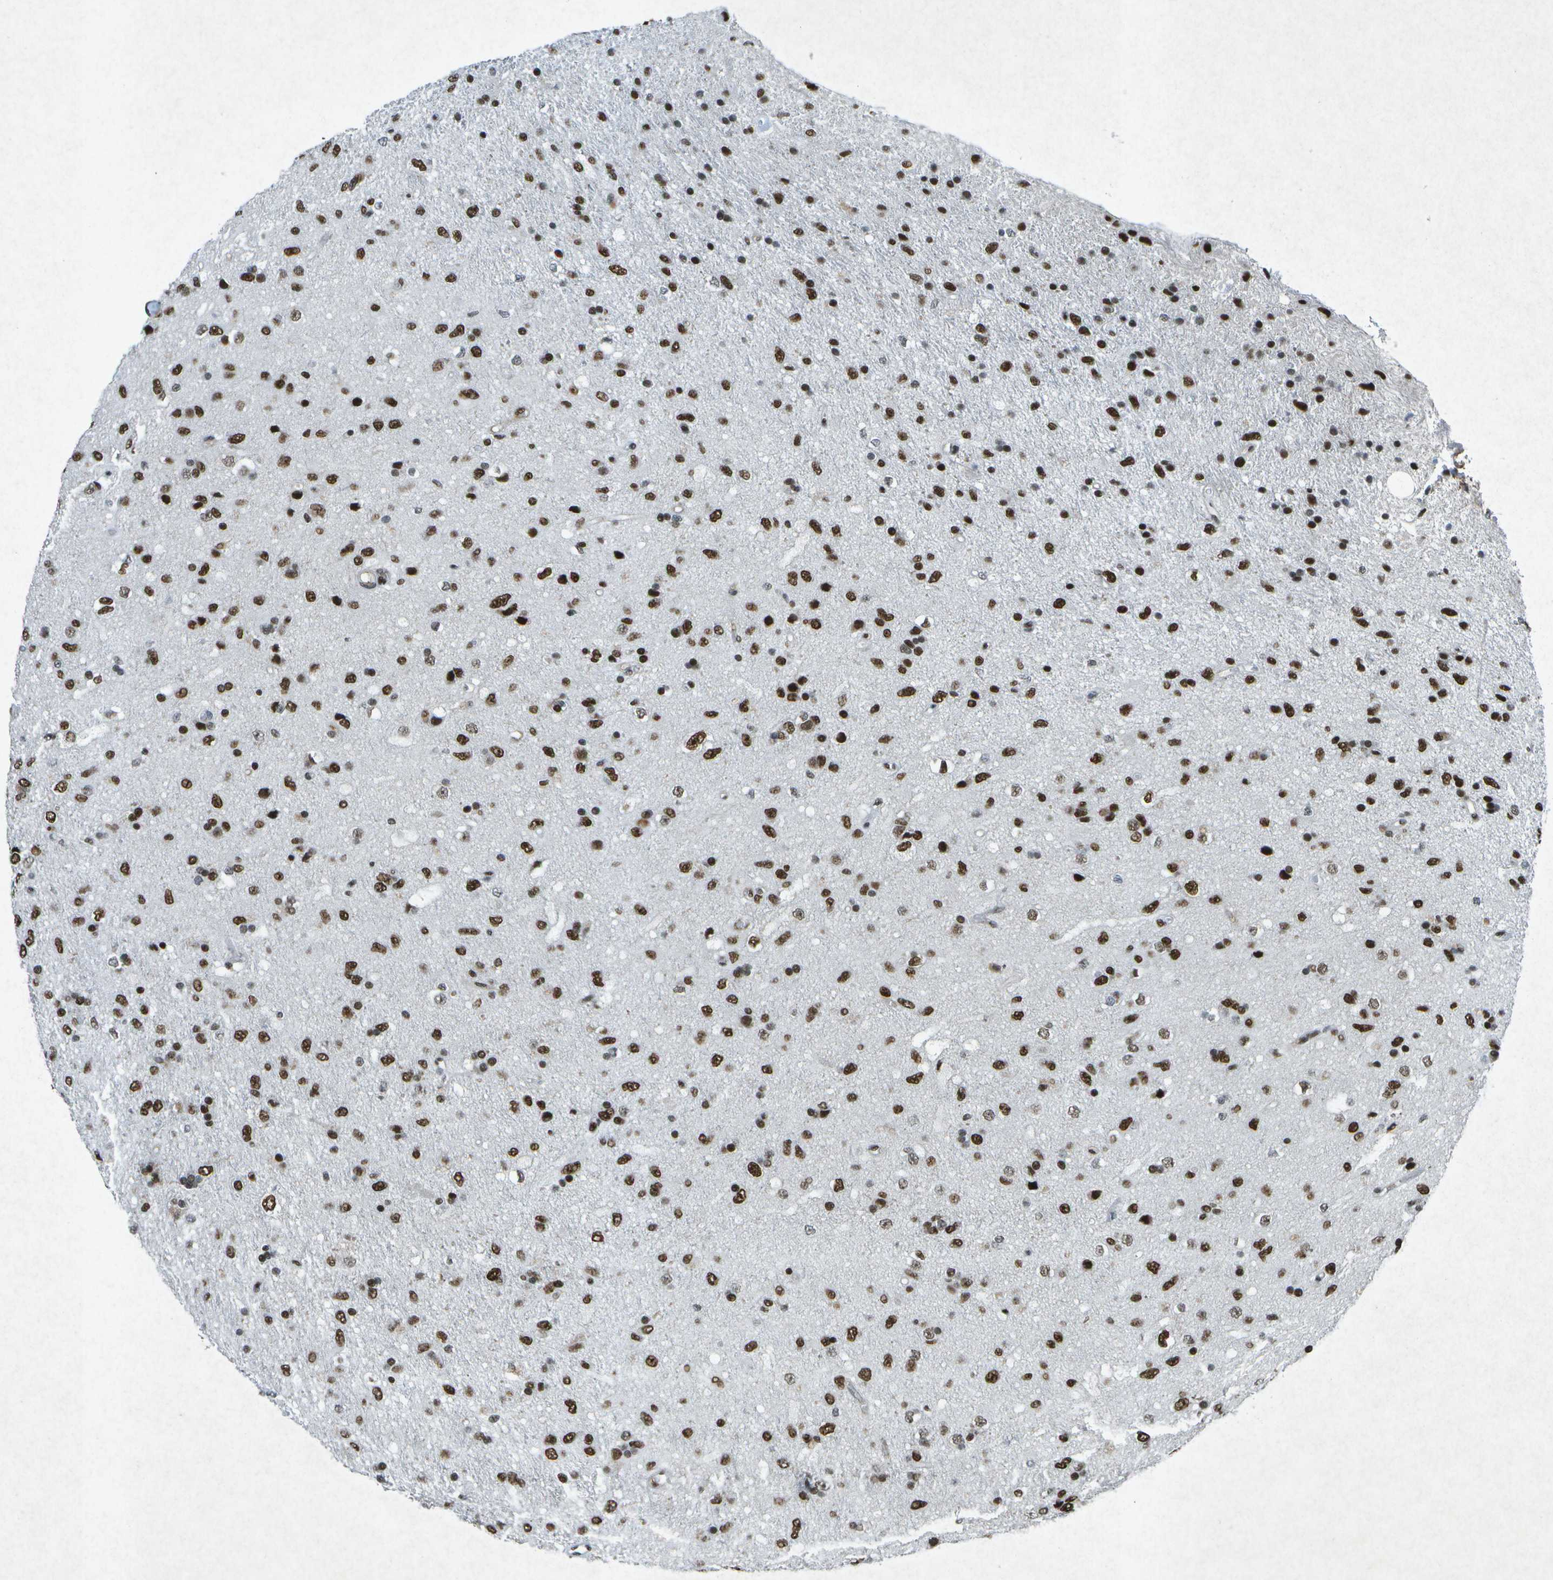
{"staining": {"intensity": "strong", "quantity": "25%-75%", "location": "nuclear"}, "tissue": "glioma", "cell_type": "Tumor cells", "image_type": "cancer", "snomed": [{"axis": "morphology", "description": "Glioma, malignant, Low grade"}, {"axis": "topography", "description": "Brain"}], "caption": "Human glioma stained with a brown dye shows strong nuclear positive expression in approximately 25%-75% of tumor cells.", "gene": "MTA2", "patient": {"sex": "male", "age": 77}}